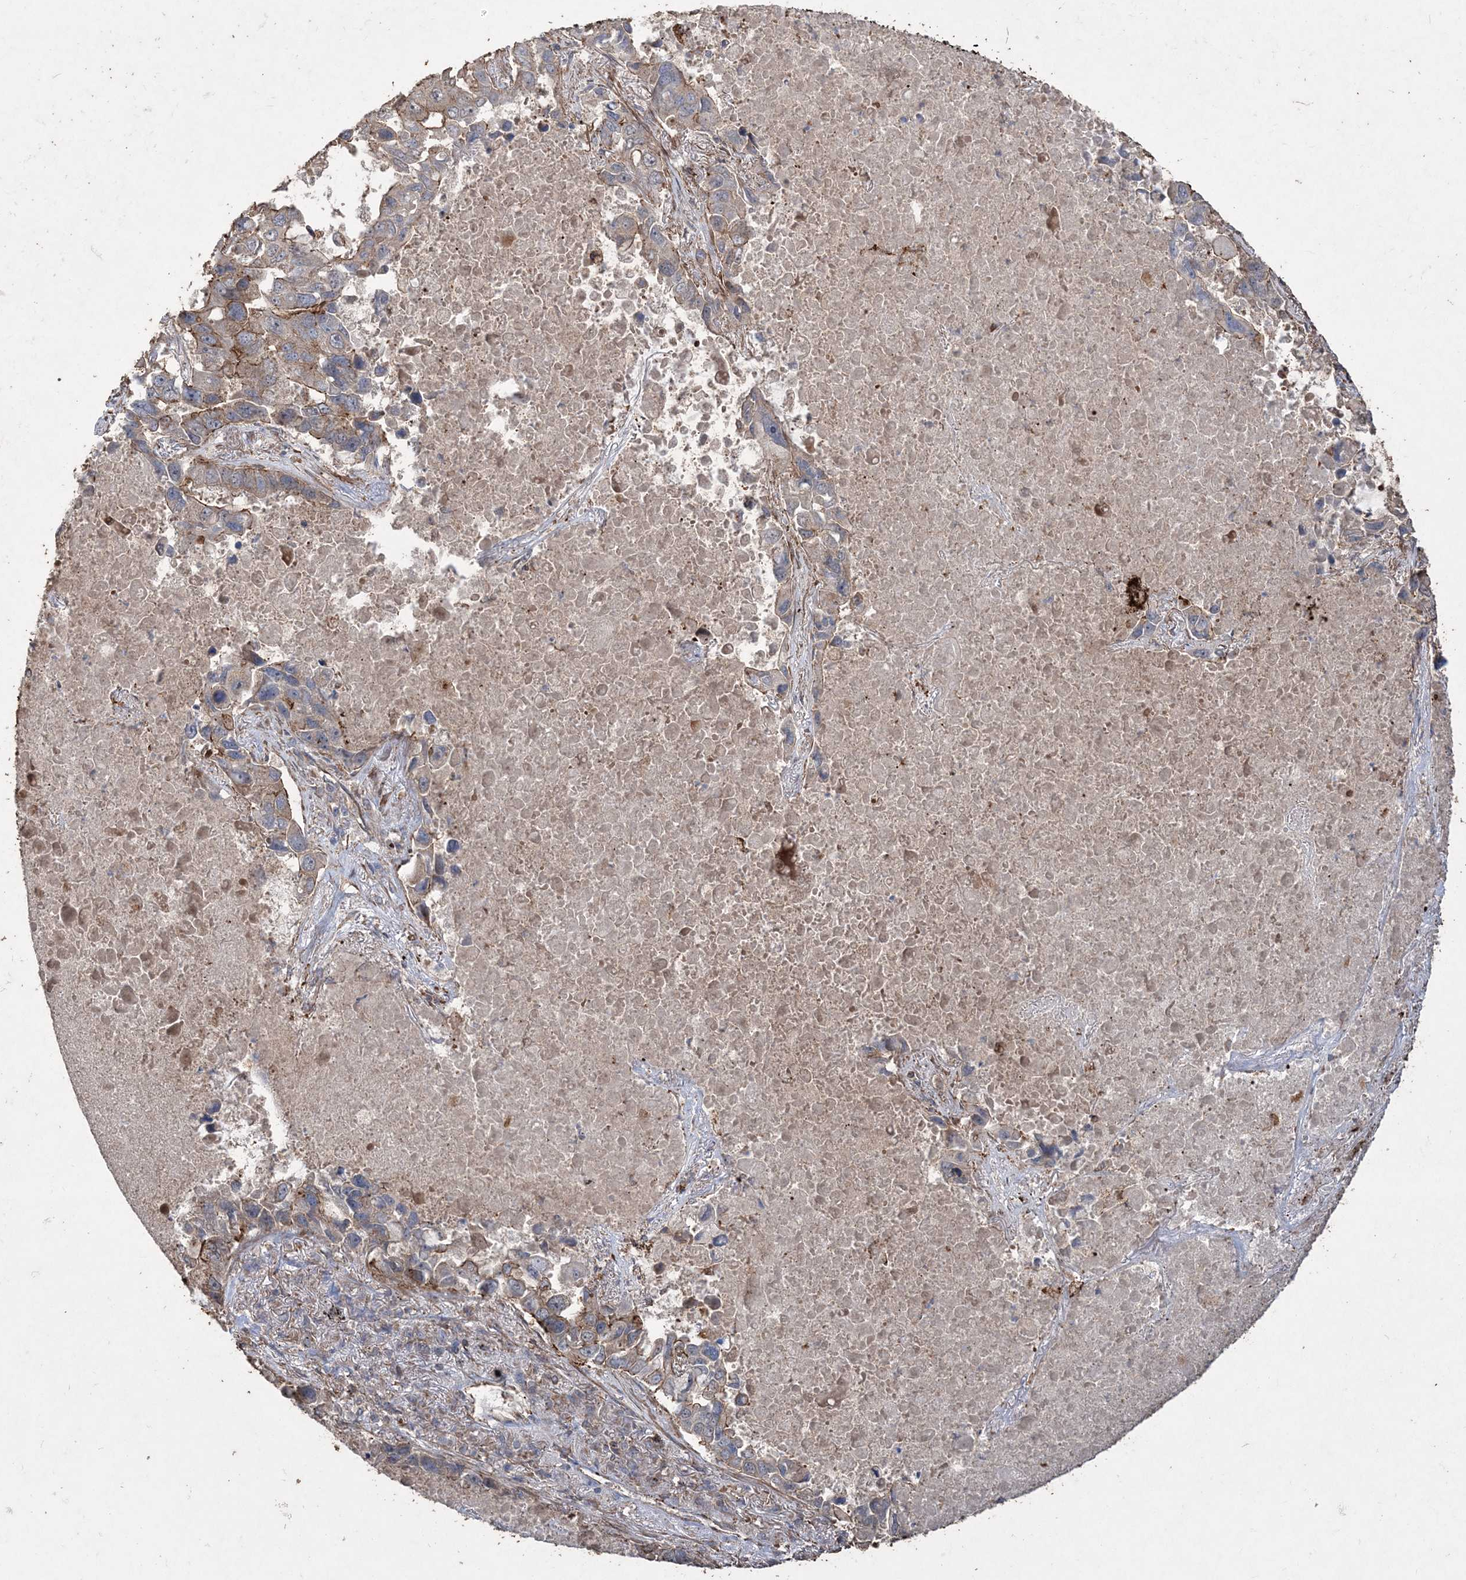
{"staining": {"intensity": "weak", "quantity": ">75%", "location": "cytoplasmic/membranous"}, "tissue": "lung cancer", "cell_type": "Tumor cells", "image_type": "cancer", "snomed": [{"axis": "morphology", "description": "Adenocarcinoma, NOS"}, {"axis": "topography", "description": "Lung"}], "caption": "High-magnification brightfield microscopy of lung cancer stained with DAB (3,3'-diaminobenzidine) (brown) and counterstained with hematoxylin (blue). tumor cells exhibit weak cytoplasmic/membranous staining is present in about>75% of cells.", "gene": "TTC7A", "patient": {"sex": "male", "age": 64}}